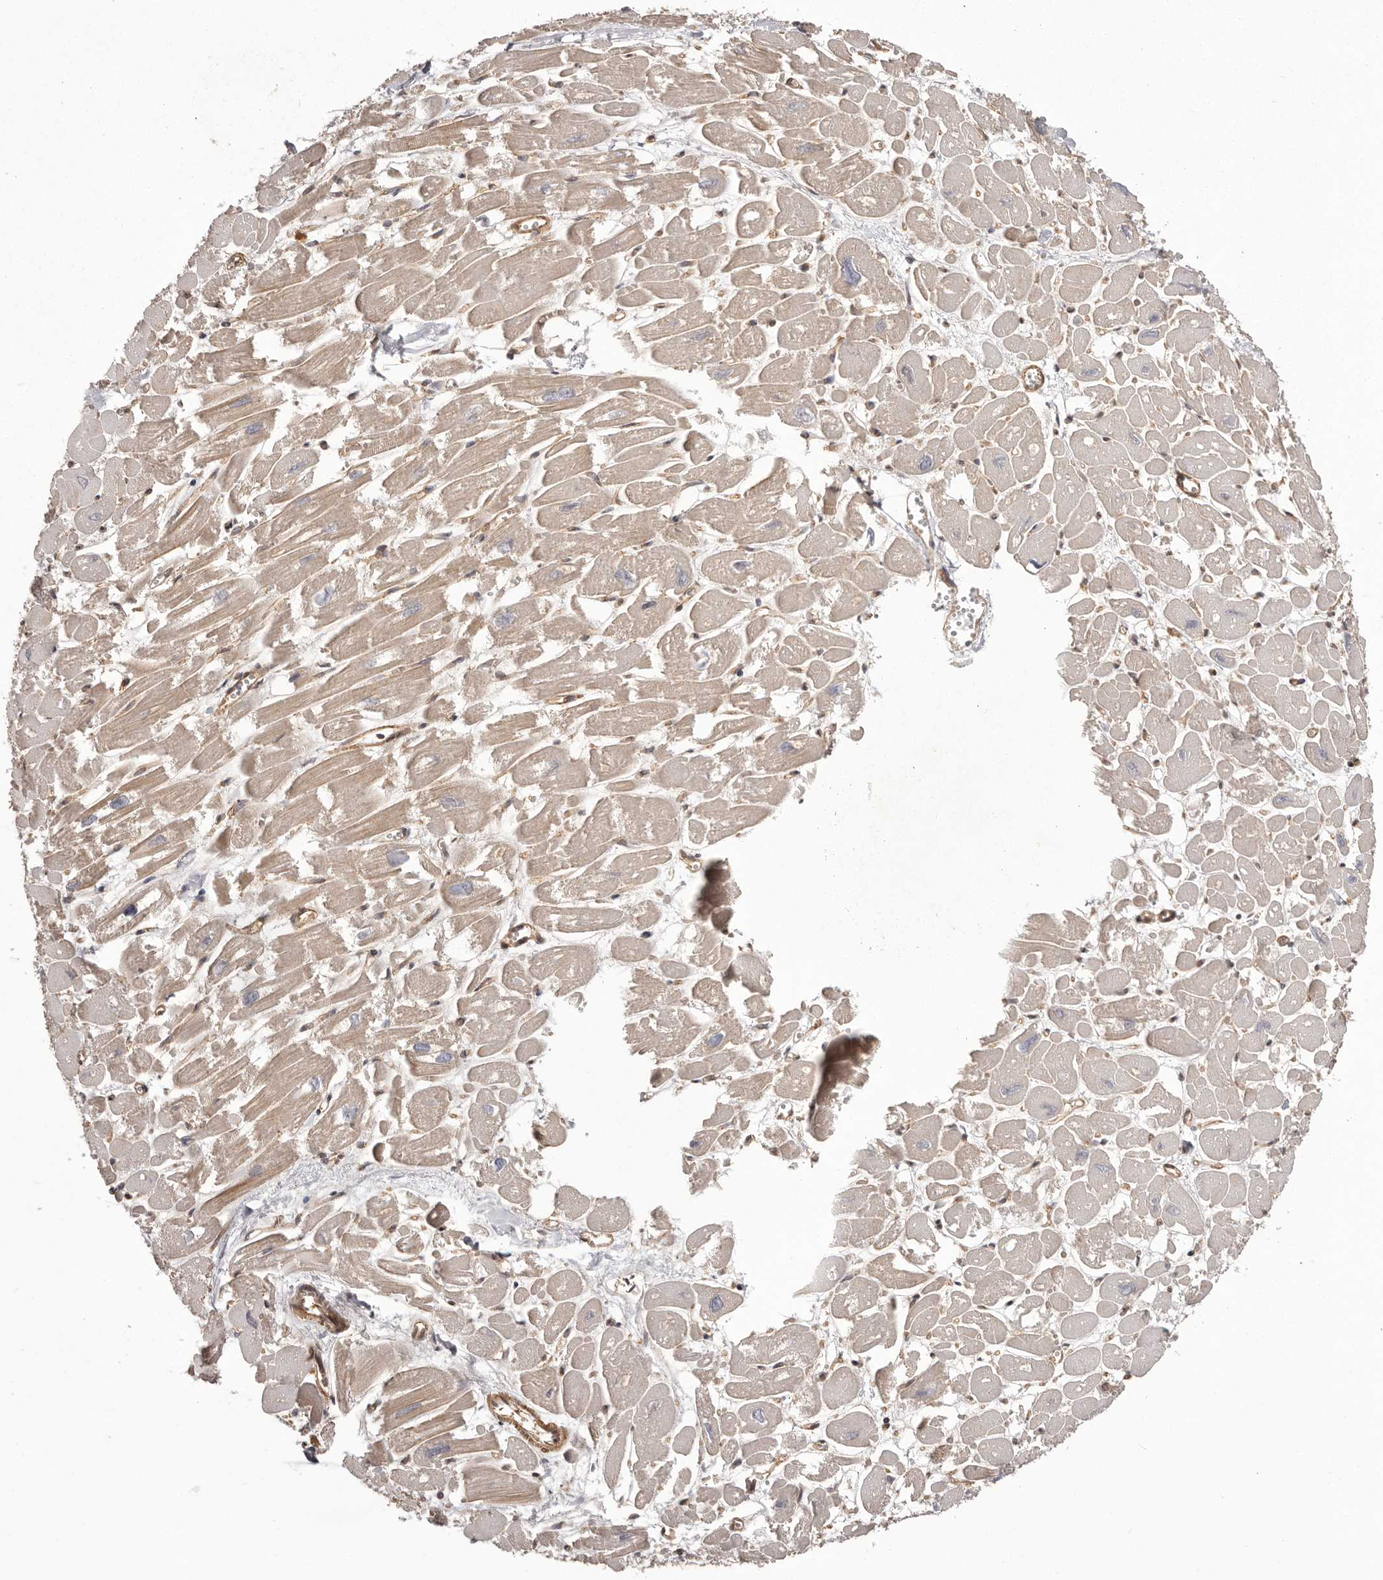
{"staining": {"intensity": "weak", "quantity": ">75%", "location": "cytoplasmic/membranous"}, "tissue": "heart muscle", "cell_type": "Cardiomyocytes", "image_type": "normal", "snomed": [{"axis": "morphology", "description": "Normal tissue, NOS"}, {"axis": "topography", "description": "Heart"}], "caption": "Heart muscle stained with immunohistochemistry (IHC) exhibits weak cytoplasmic/membranous expression in approximately >75% of cardiomyocytes. The staining is performed using DAB brown chromogen to label protein expression. The nuclei are counter-stained blue using hematoxylin.", "gene": "NFKBIA", "patient": {"sex": "male", "age": 54}}